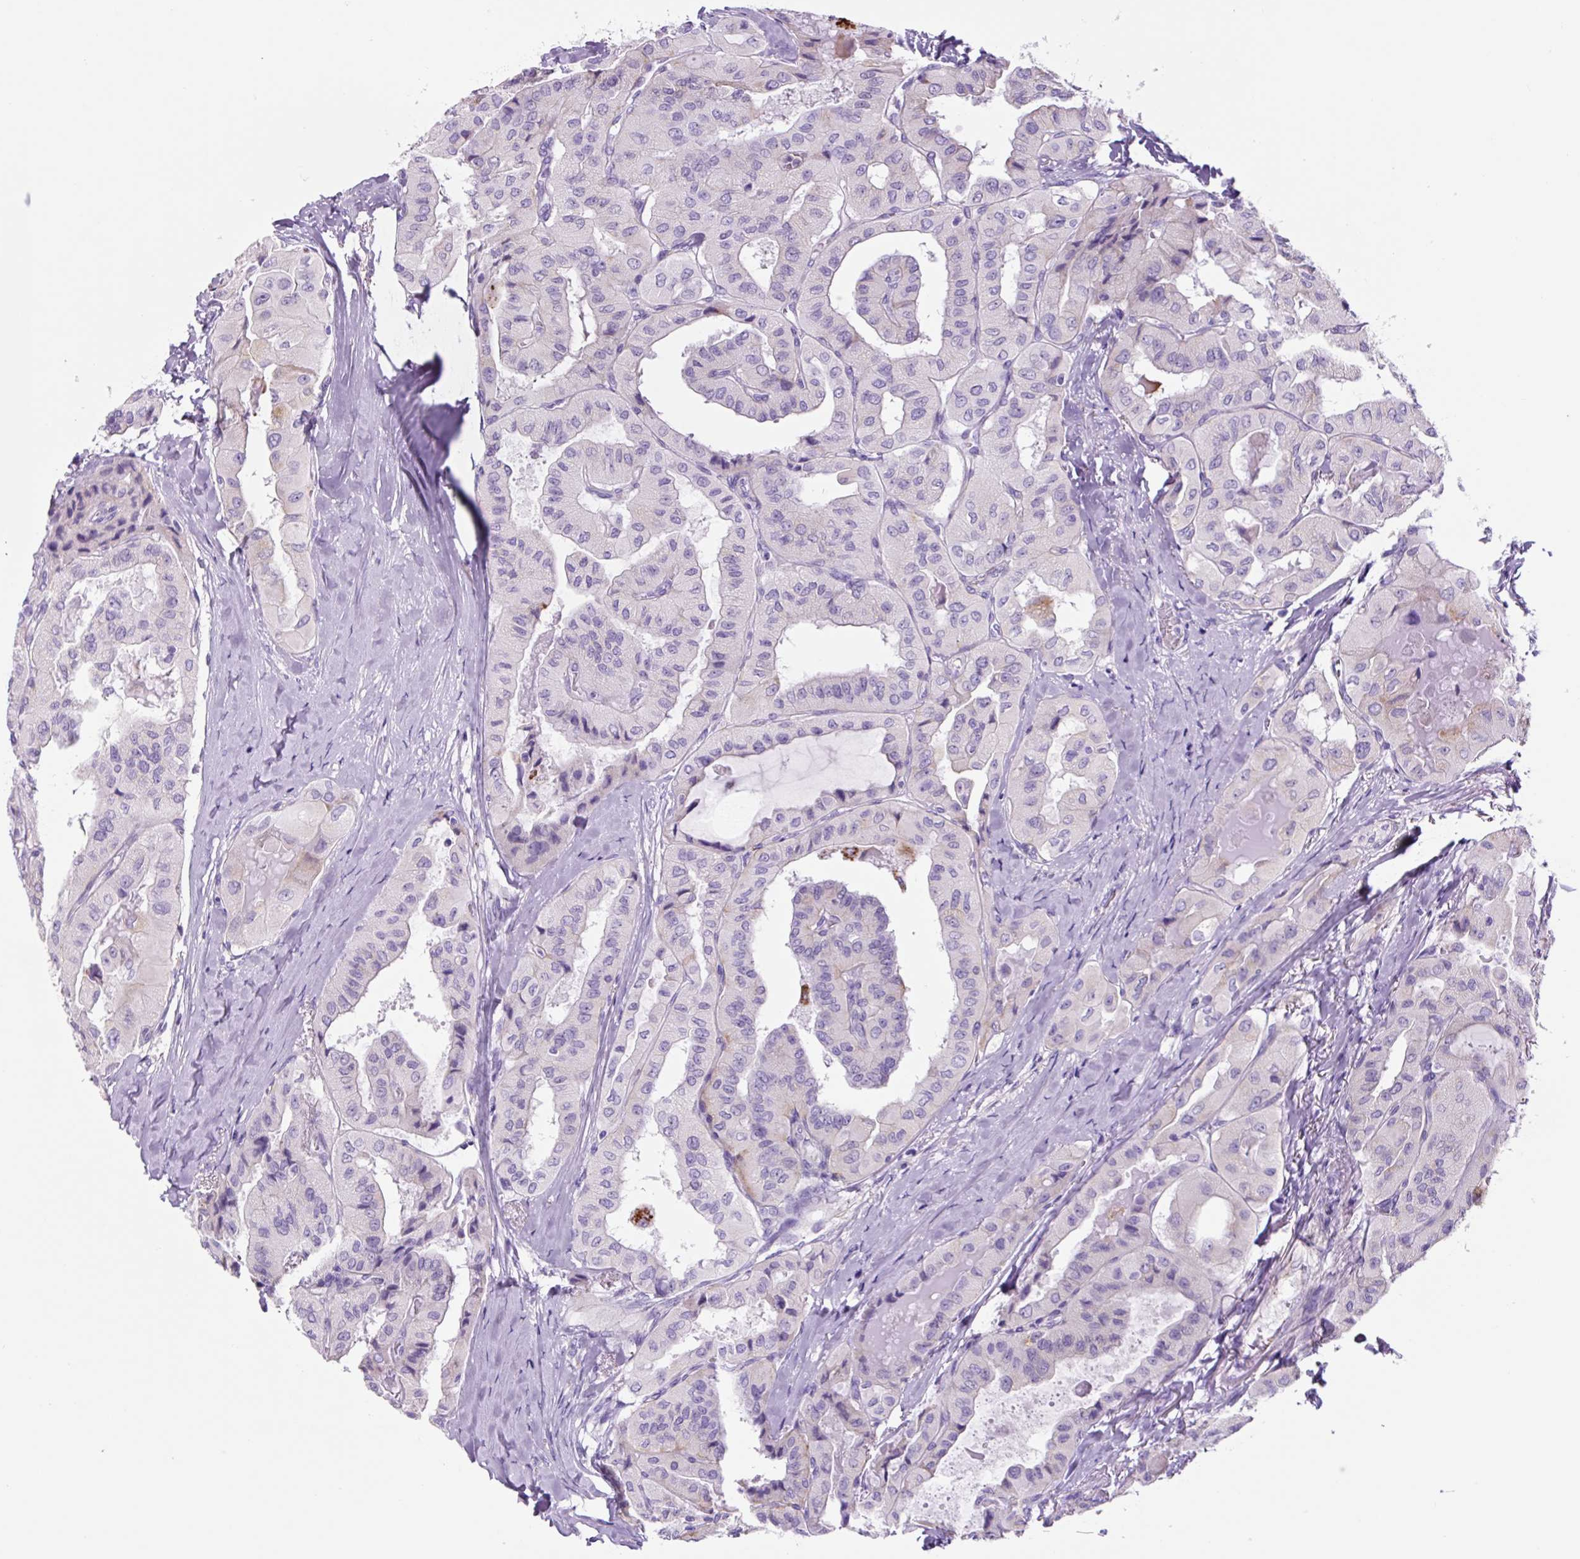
{"staining": {"intensity": "negative", "quantity": "none", "location": "none"}, "tissue": "thyroid cancer", "cell_type": "Tumor cells", "image_type": "cancer", "snomed": [{"axis": "morphology", "description": "Normal tissue, NOS"}, {"axis": "morphology", "description": "Papillary adenocarcinoma, NOS"}, {"axis": "topography", "description": "Thyroid gland"}], "caption": "High magnification brightfield microscopy of thyroid papillary adenocarcinoma stained with DAB (brown) and counterstained with hematoxylin (blue): tumor cells show no significant staining.", "gene": "LCN10", "patient": {"sex": "female", "age": 59}}